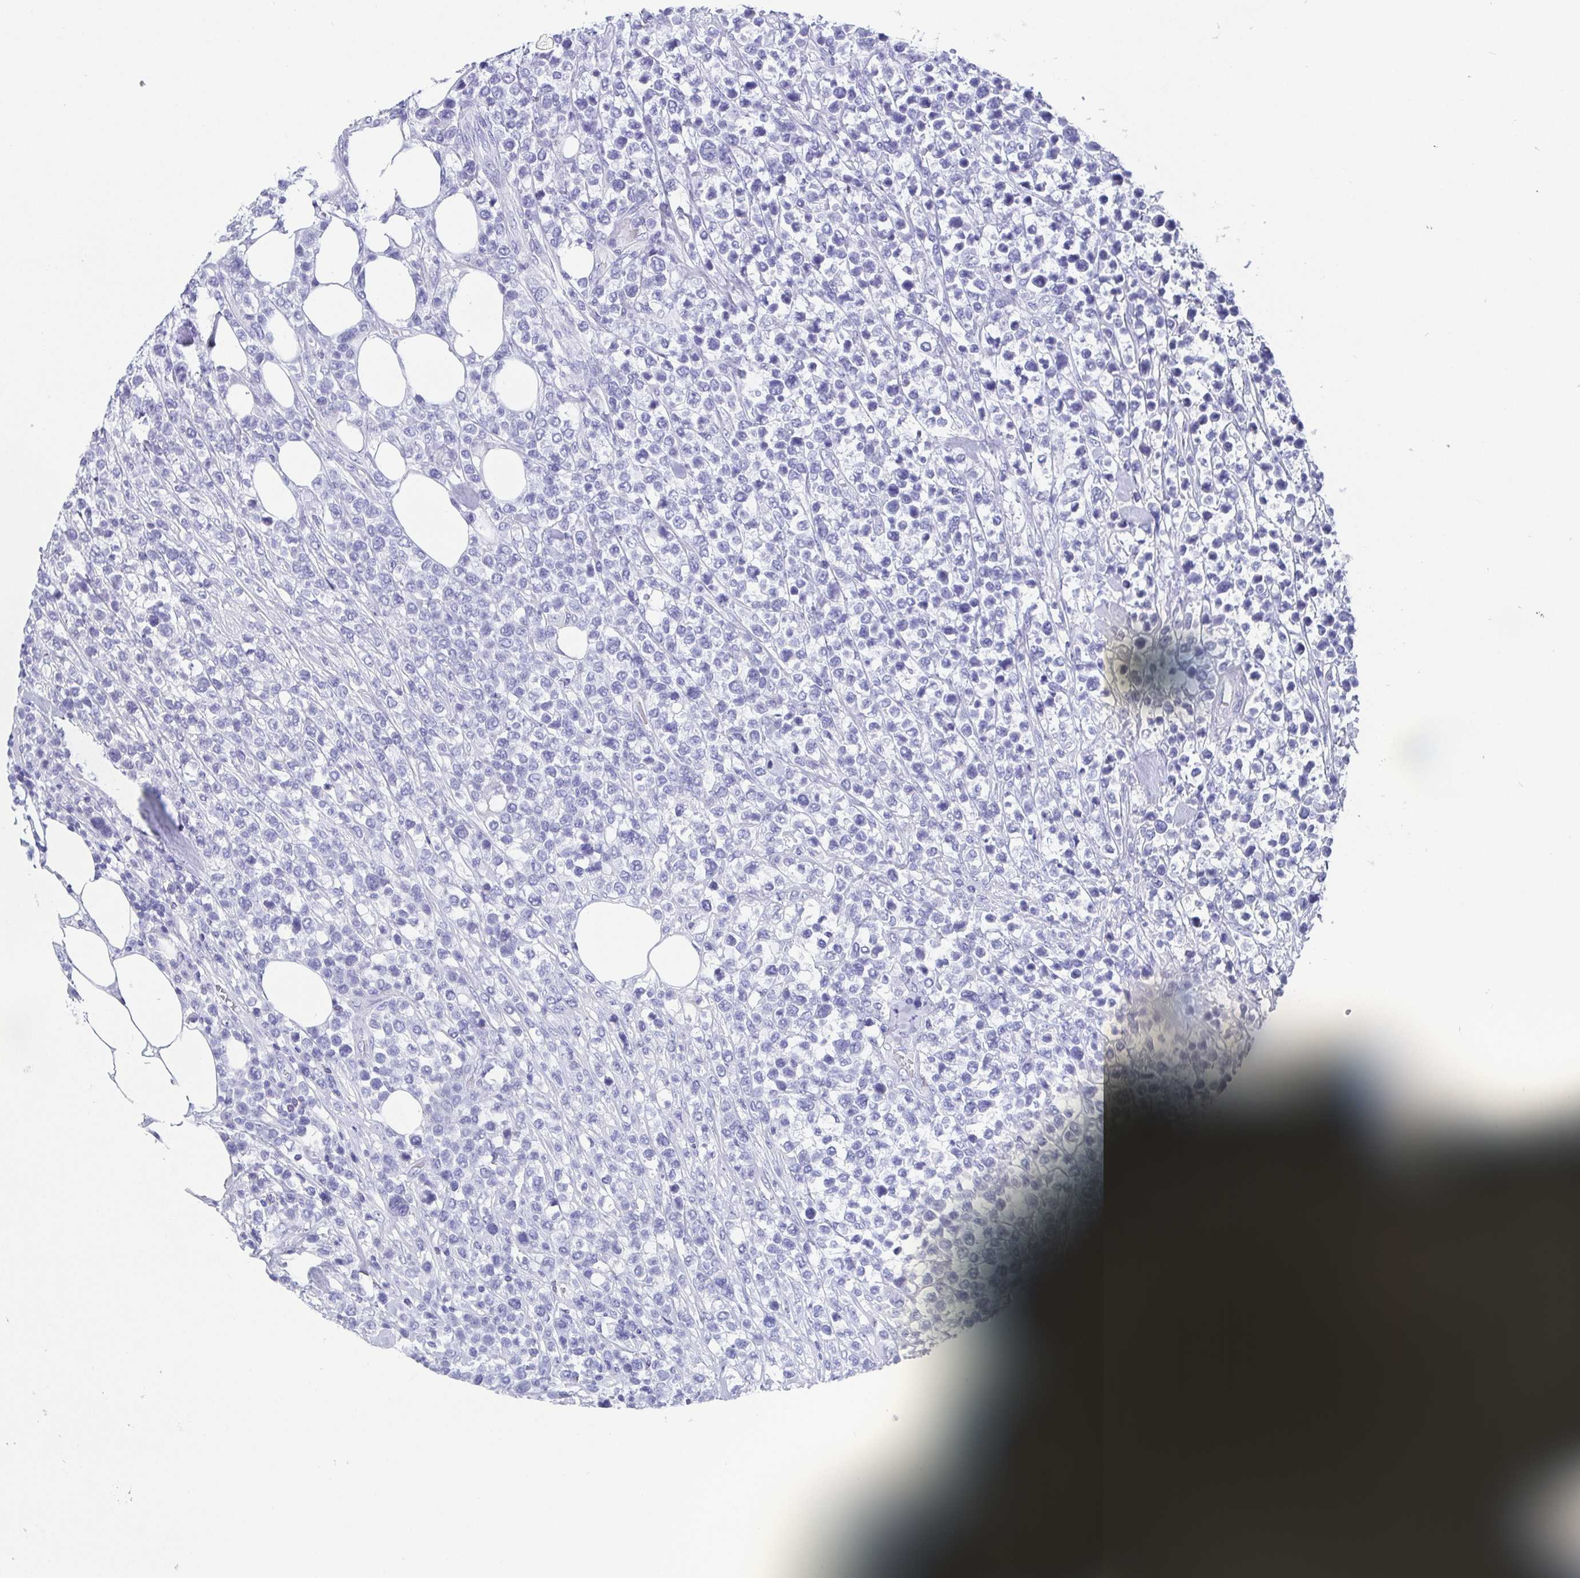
{"staining": {"intensity": "negative", "quantity": "none", "location": "none"}, "tissue": "lymphoma", "cell_type": "Tumor cells", "image_type": "cancer", "snomed": [{"axis": "morphology", "description": "Malignant lymphoma, non-Hodgkin's type, High grade"}, {"axis": "topography", "description": "Soft tissue"}], "caption": "IHC of lymphoma displays no staining in tumor cells.", "gene": "SCGN", "patient": {"sex": "female", "age": 56}}